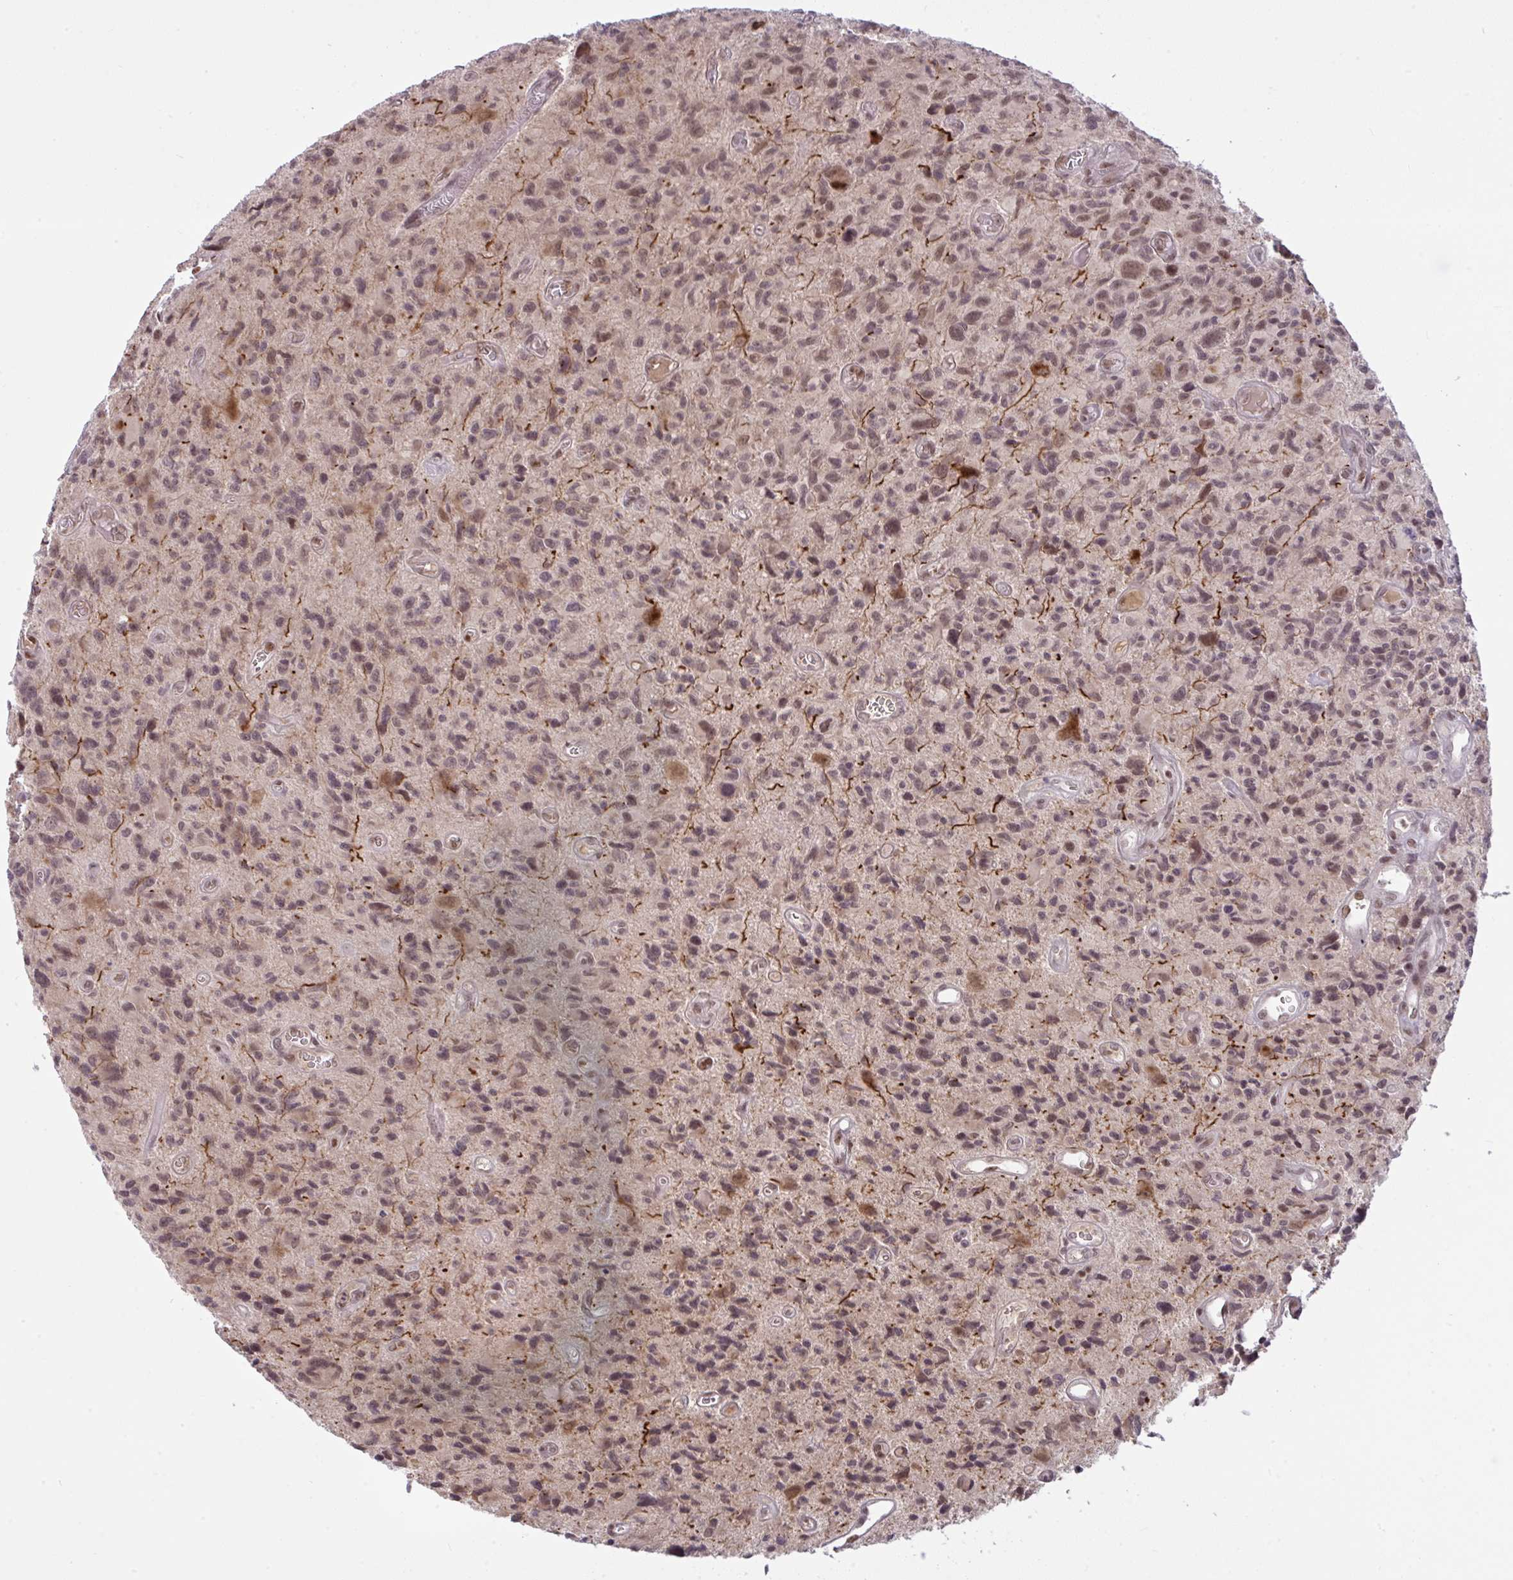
{"staining": {"intensity": "weak", "quantity": "25%-75%", "location": "nuclear"}, "tissue": "glioma", "cell_type": "Tumor cells", "image_type": "cancer", "snomed": [{"axis": "morphology", "description": "Glioma, malignant, High grade"}, {"axis": "topography", "description": "Brain"}], "caption": "A low amount of weak nuclear expression is present in approximately 25%-75% of tumor cells in glioma tissue.", "gene": "KLF2", "patient": {"sex": "male", "age": 76}}